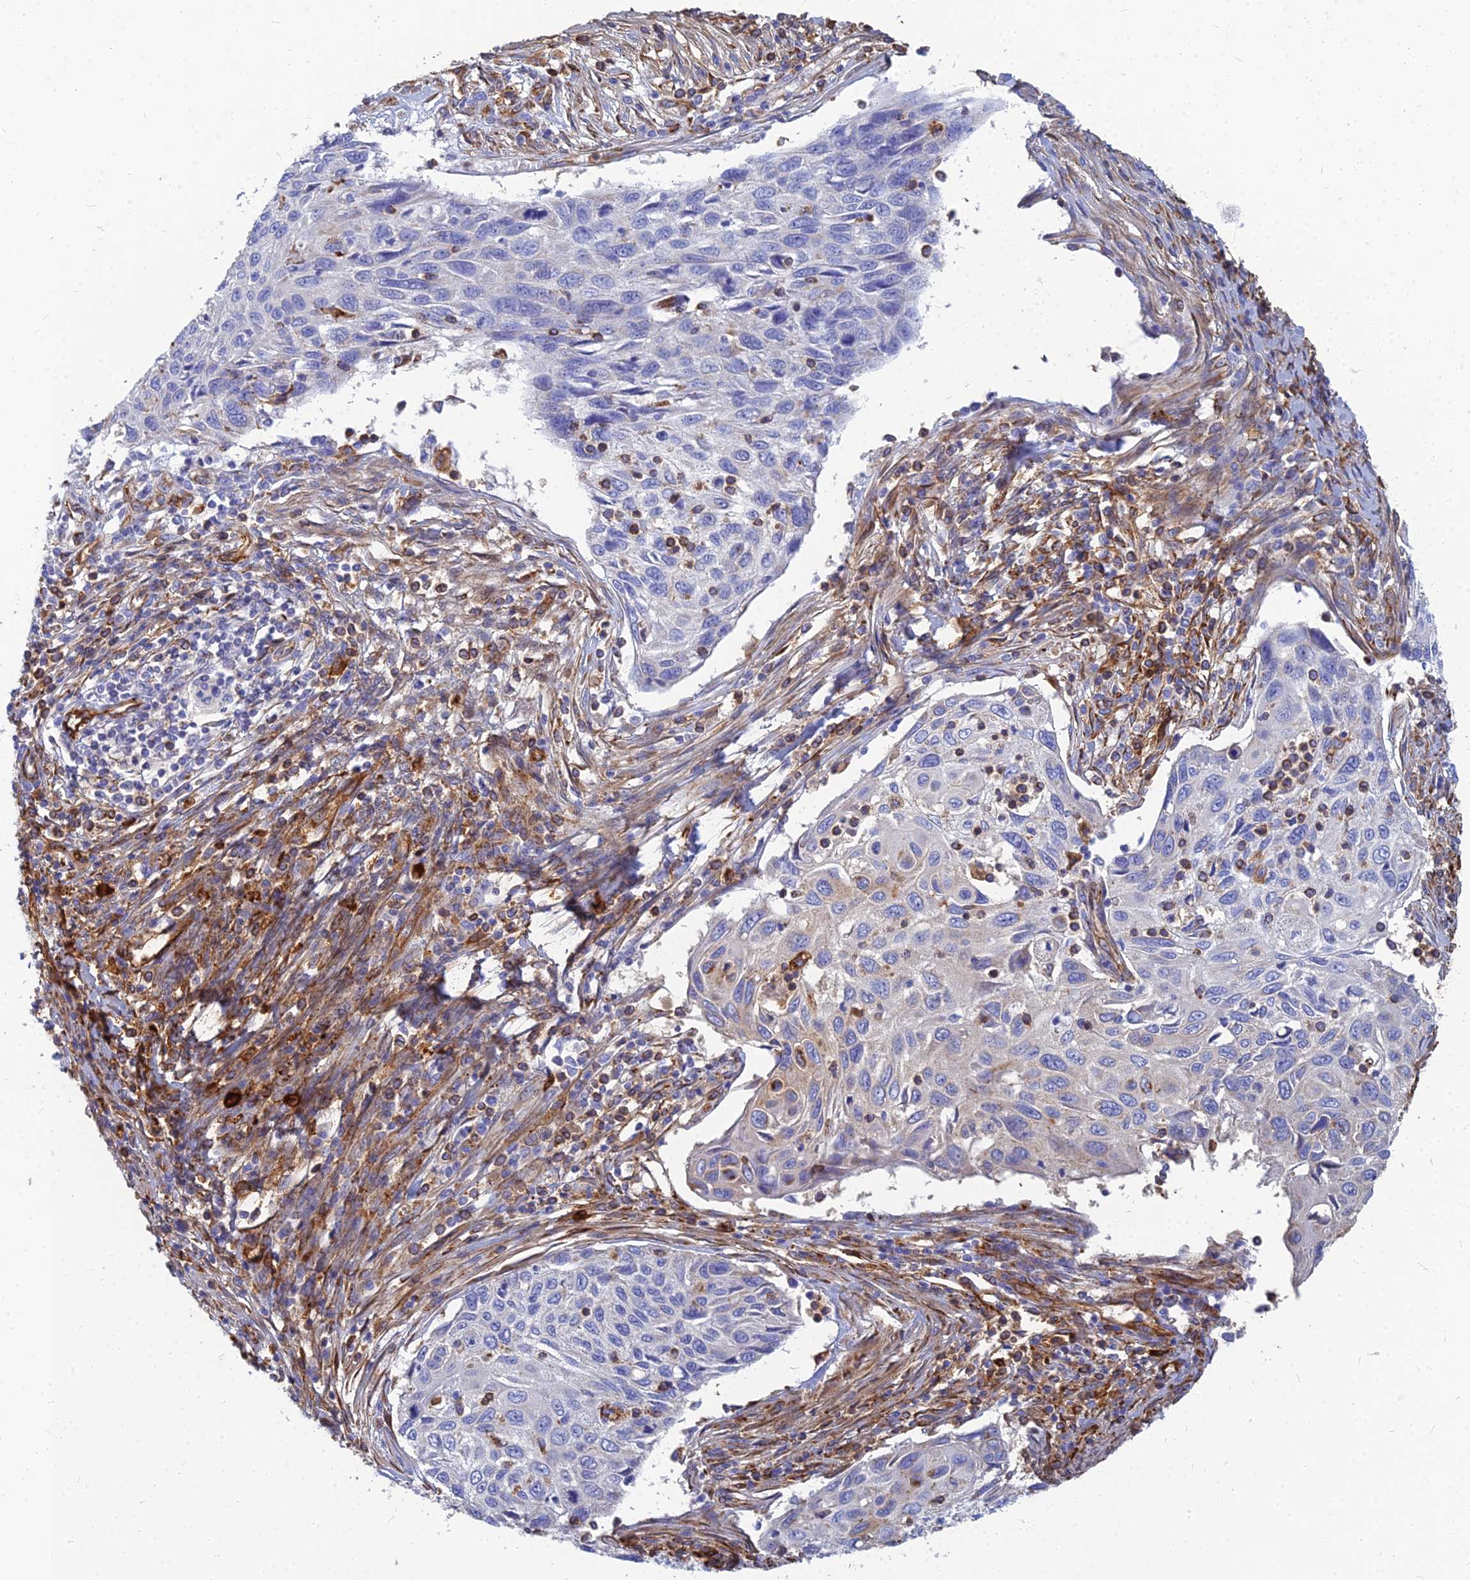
{"staining": {"intensity": "negative", "quantity": "none", "location": "none"}, "tissue": "cervical cancer", "cell_type": "Tumor cells", "image_type": "cancer", "snomed": [{"axis": "morphology", "description": "Squamous cell carcinoma, NOS"}, {"axis": "topography", "description": "Cervix"}], "caption": "IHC photomicrograph of neoplastic tissue: human cervical cancer stained with DAB (3,3'-diaminobenzidine) displays no significant protein staining in tumor cells.", "gene": "VAT1", "patient": {"sex": "female", "age": 70}}